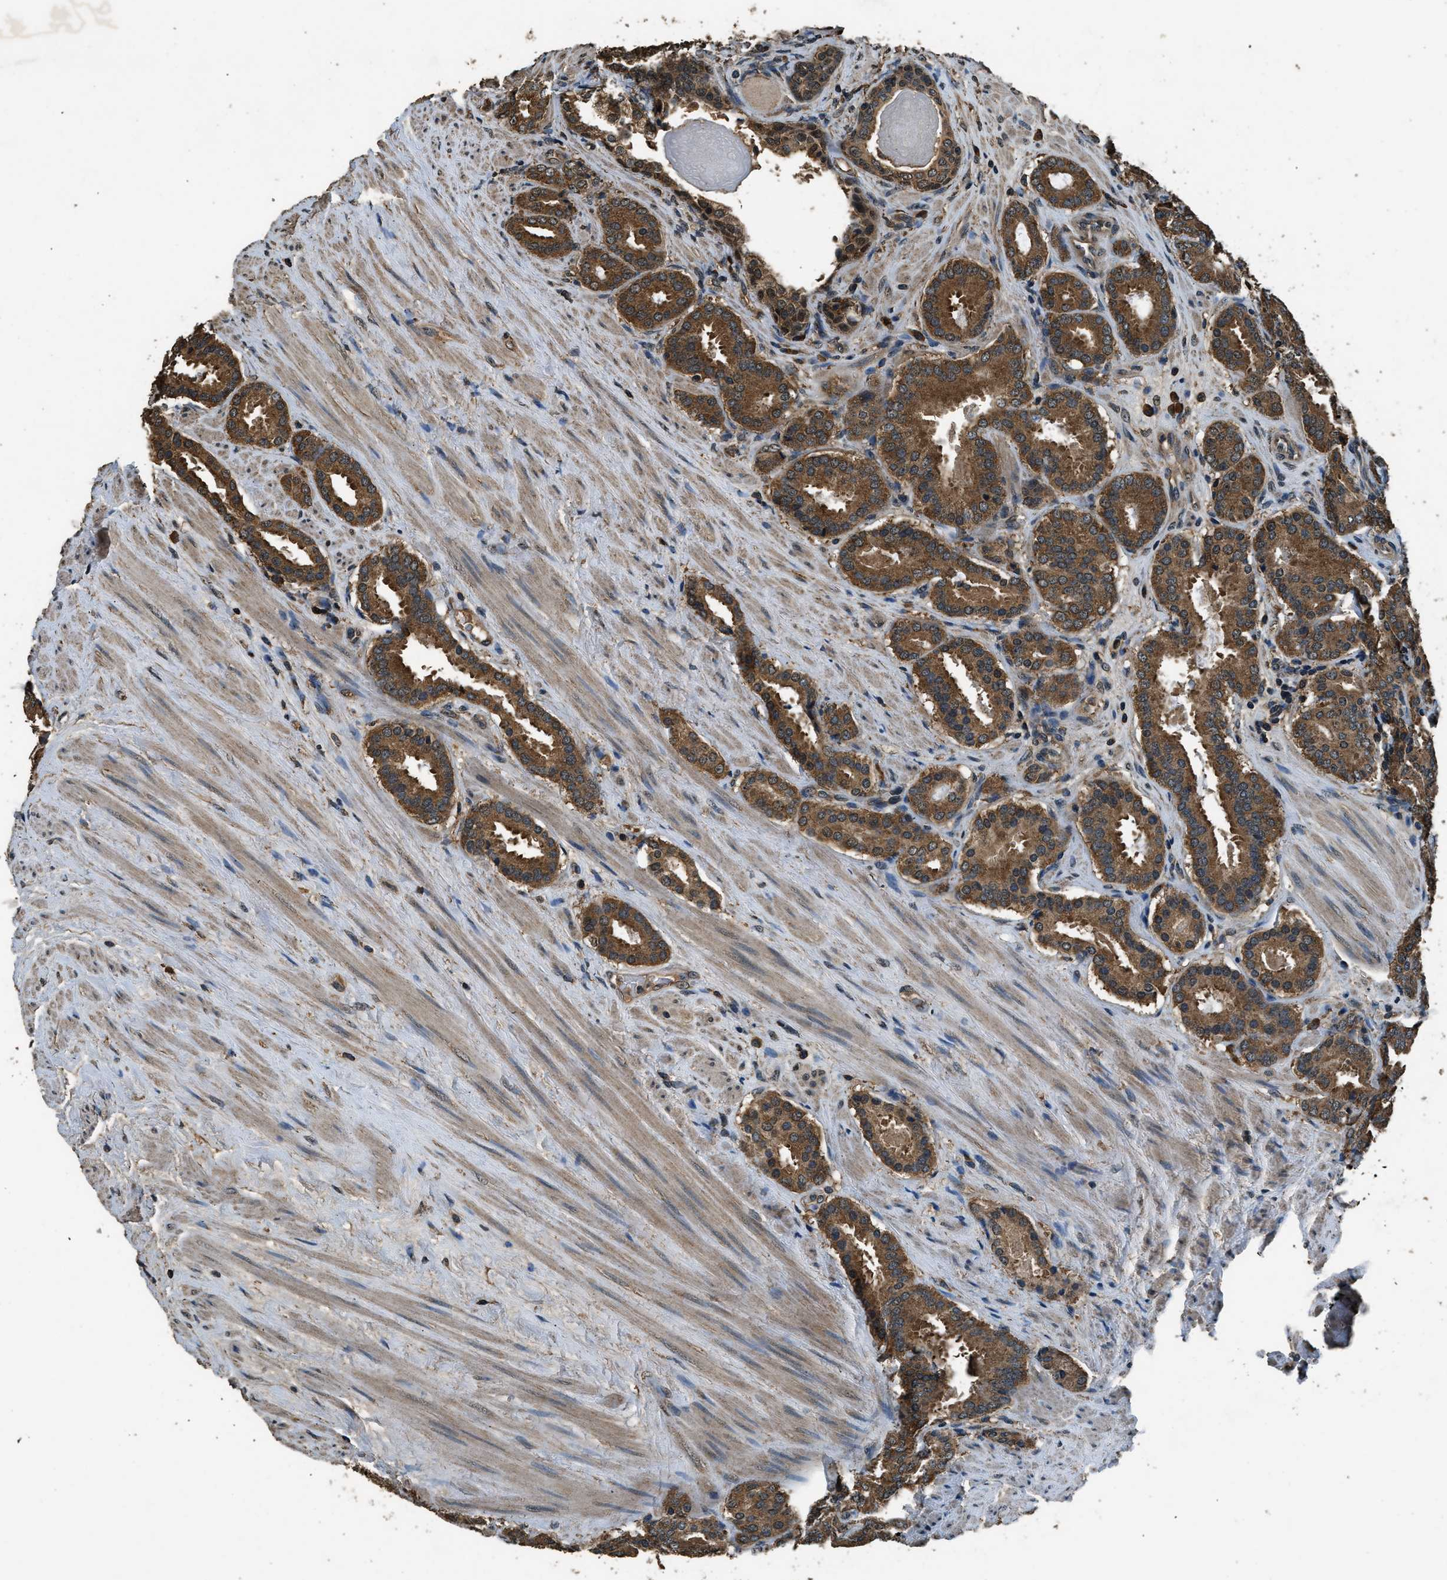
{"staining": {"intensity": "strong", "quantity": ">75%", "location": "cytoplasmic/membranous"}, "tissue": "prostate cancer", "cell_type": "Tumor cells", "image_type": "cancer", "snomed": [{"axis": "morphology", "description": "Adenocarcinoma, Low grade"}, {"axis": "topography", "description": "Prostate"}], "caption": "There is high levels of strong cytoplasmic/membranous expression in tumor cells of adenocarcinoma (low-grade) (prostate), as demonstrated by immunohistochemical staining (brown color).", "gene": "SALL3", "patient": {"sex": "male", "age": 69}}